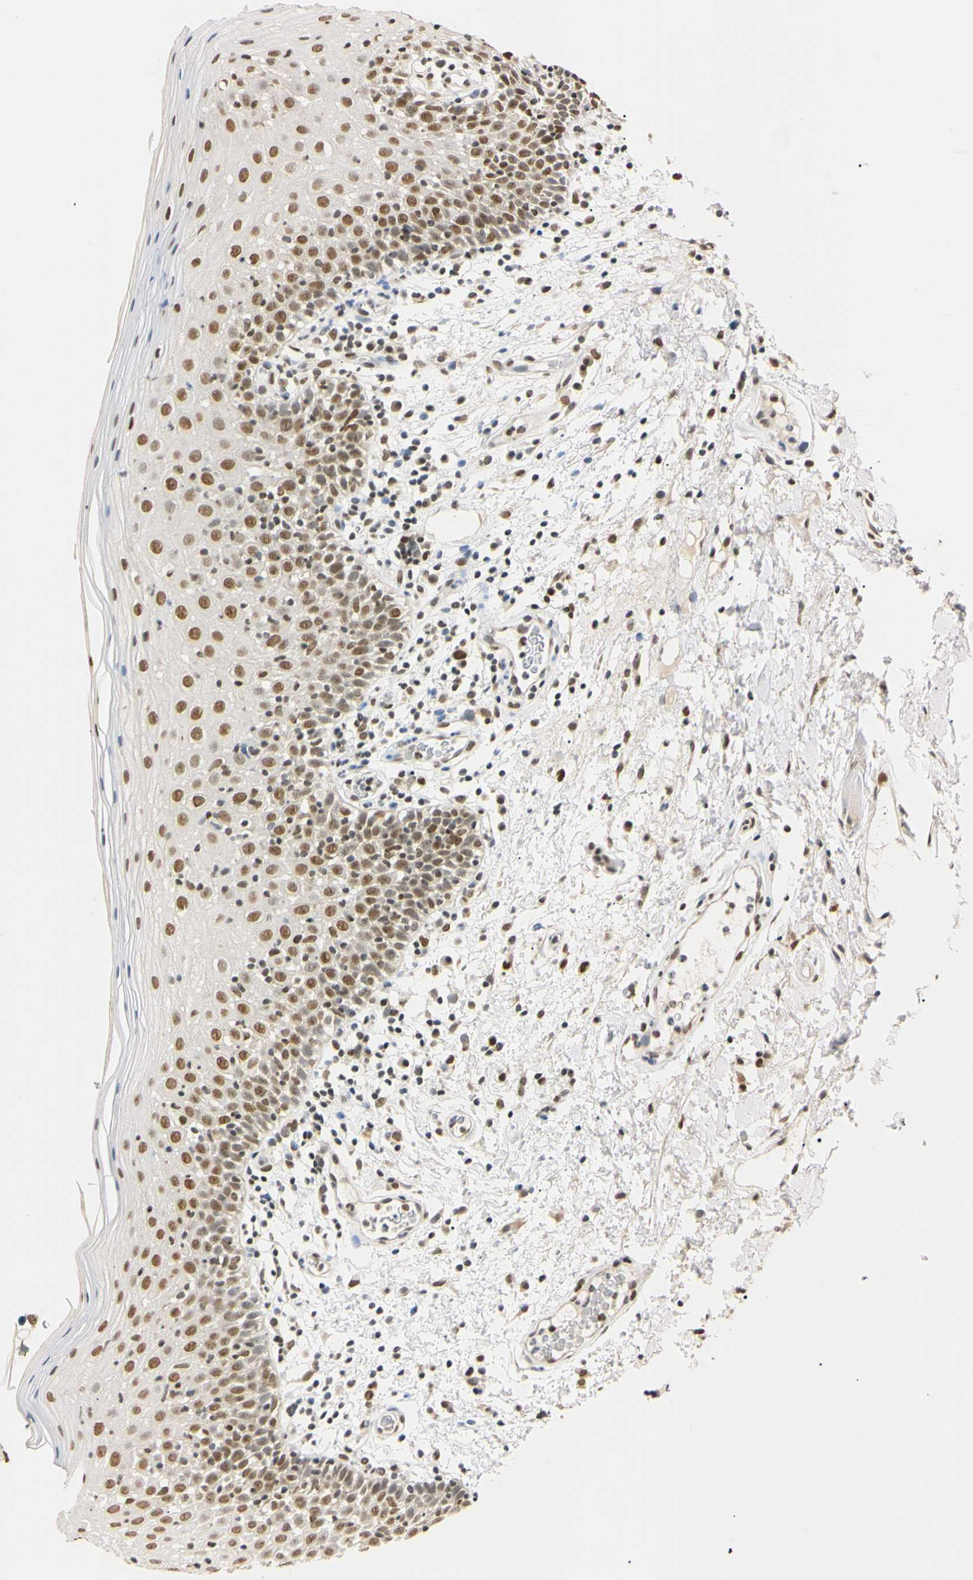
{"staining": {"intensity": "moderate", "quantity": ">75%", "location": "nuclear"}, "tissue": "oral mucosa", "cell_type": "Squamous epithelial cells", "image_type": "normal", "snomed": [{"axis": "morphology", "description": "Normal tissue, NOS"}, {"axis": "morphology", "description": "Squamous cell carcinoma, NOS"}, {"axis": "topography", "description": "Skeletal muscle"}, {"axis": "topography", "description": "Oral tissue"}], "caption": "A histopathology image showing moderate nuclear staining in approximately >75% of squamous epithelial cells in normal oral mucosa, as visualized by brown immunohistochemical staining.", "gene": "SMARCA5", "patient": {"sex": "male", "age": 71}}